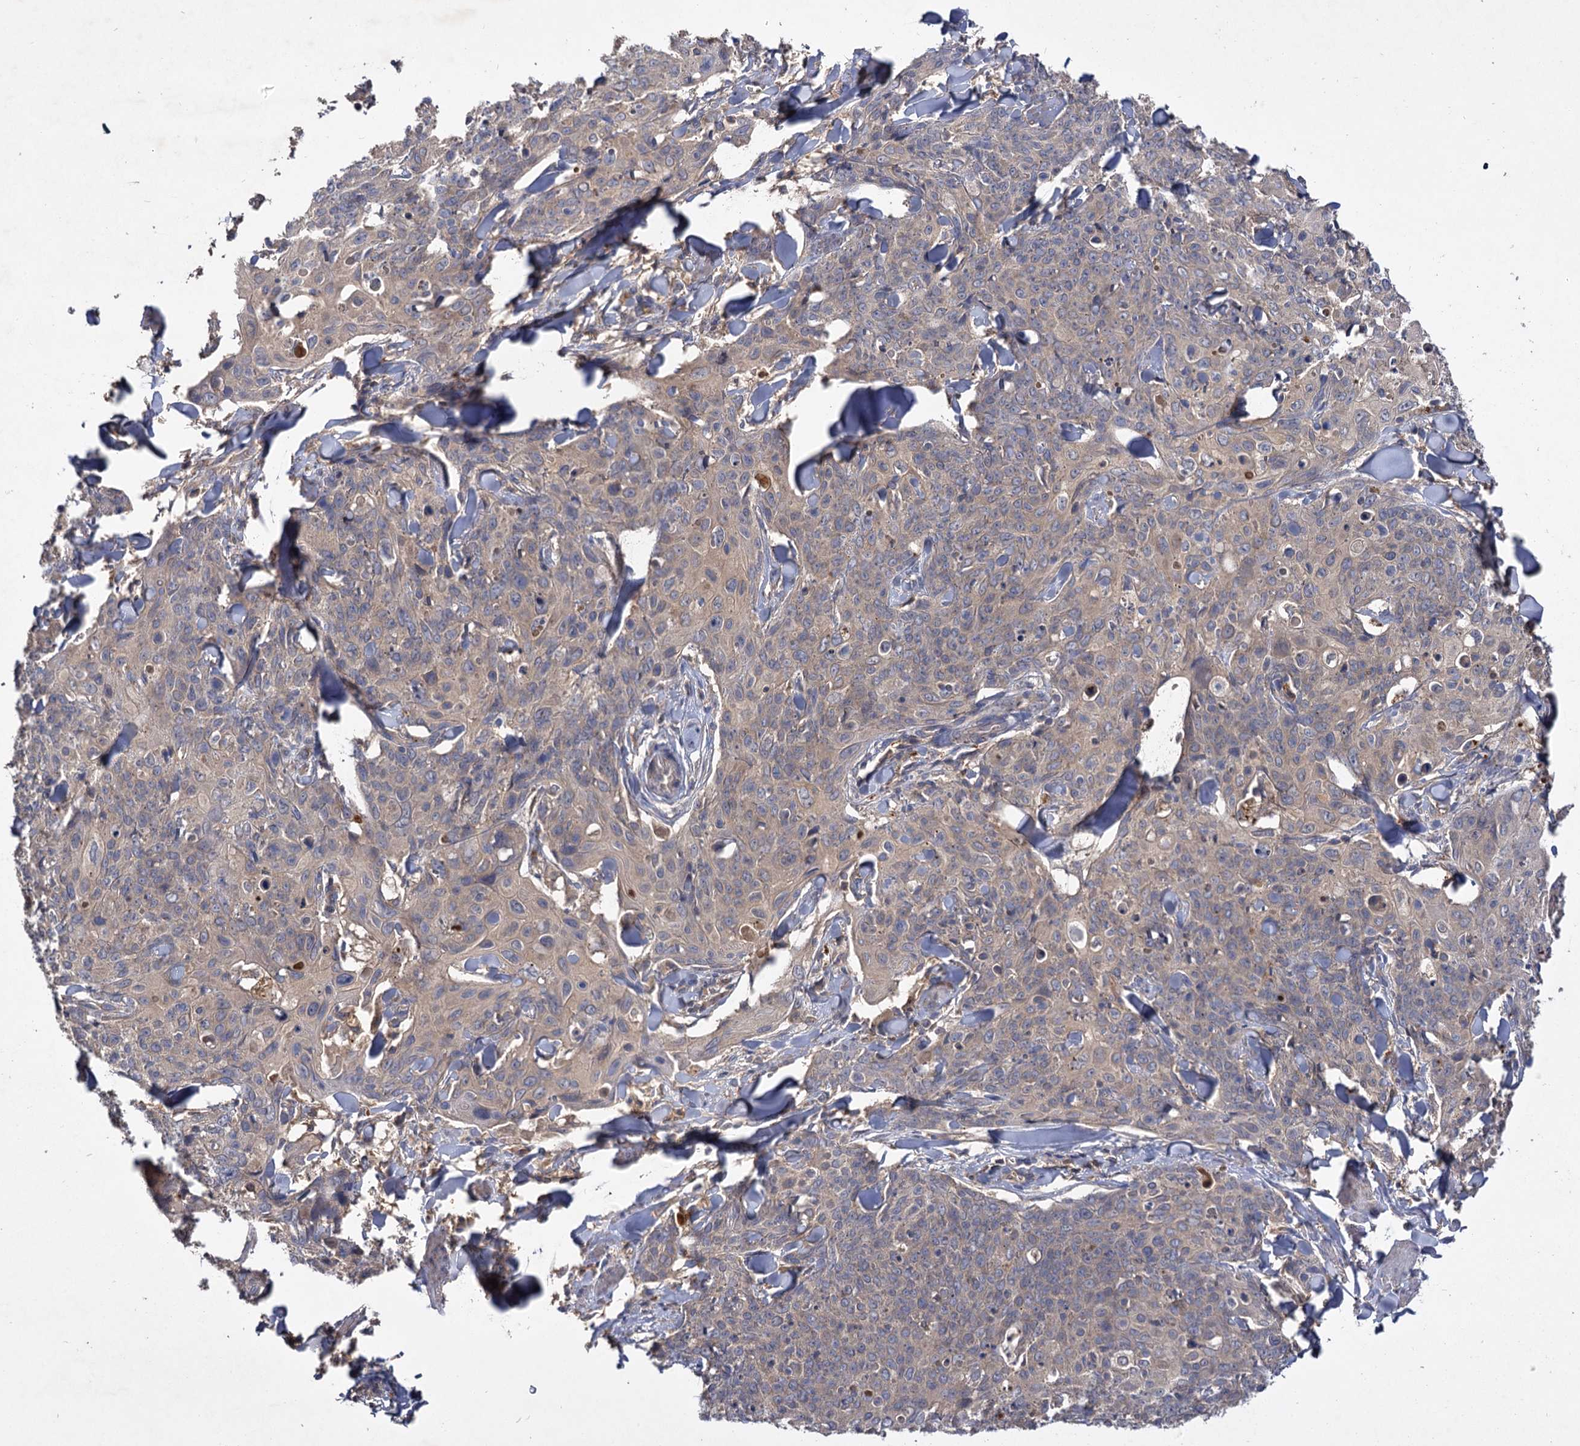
{"staining": {"intensity": "negative", "quantity": "none", "location": "none"}, "tissue": "skin cancer", "cell_type": "Tumor cells", "image_type": "cancer", "snomed": [{"axis": "morphology", "description": "Squamous cell carcinoma, NOS"}, {"axis": "topography", "description": "Skin"}, {"axis": "topography", "description": "Vulva"}], "caption": "An immunohistochemistry micrograph of squamous cell carcinoma (skin) is shown. There is no staining in tumor cells of squamous cell carcinoma (skin).", "gene": "USP50", "patient": {"sex": "female", "age": 85}}